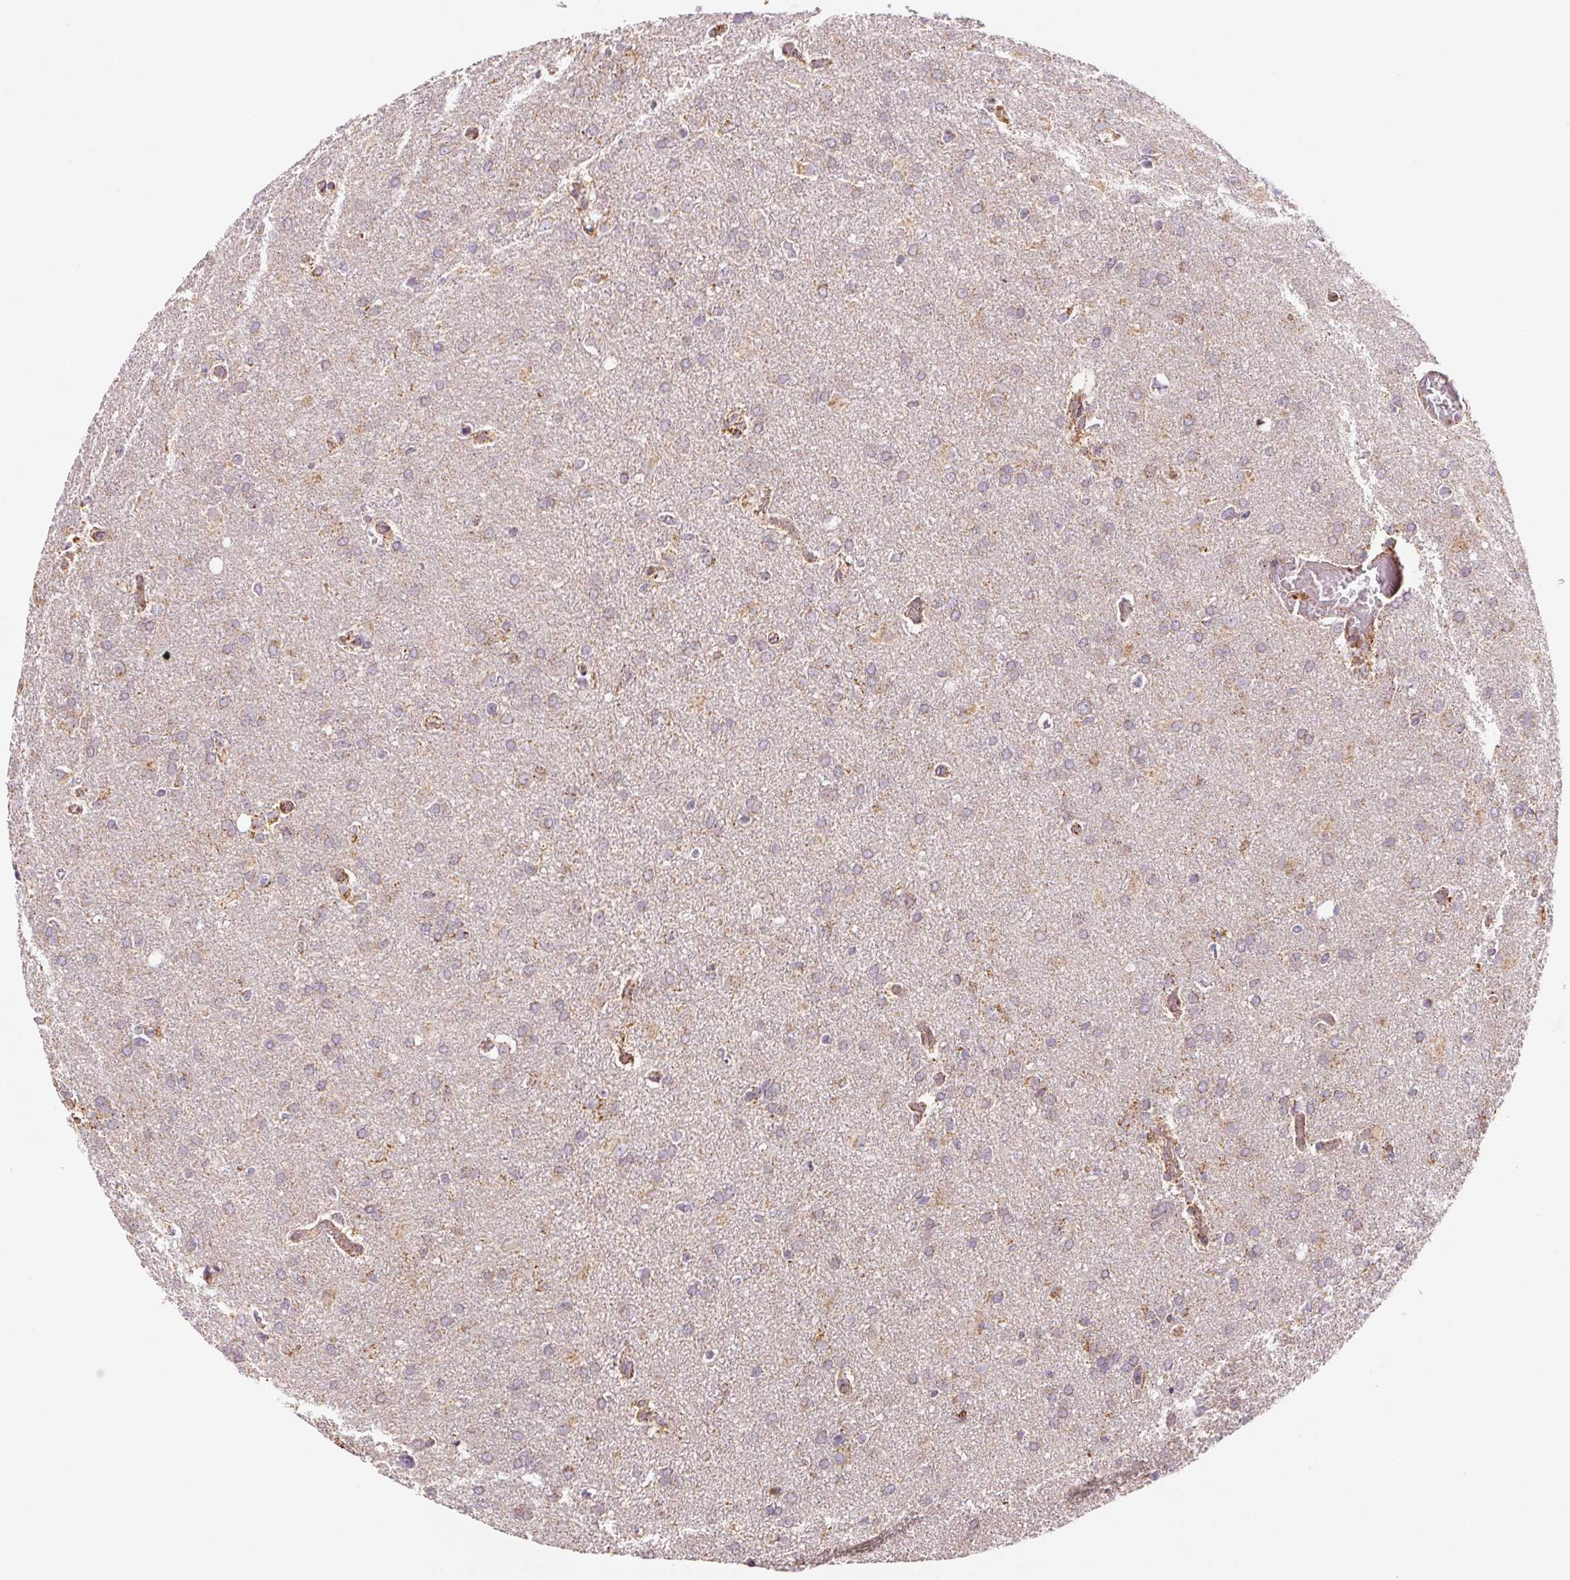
{"staining": {"intensity": "weak", "quantity": "<25%", "location": "cytoplasmic/membranous"}, "tissue": "glioma", "cell_type": "Tumor cells", "image_type": "cancer", "snomed": [{"axis": "morphology", "description": "Glioma, malignant, High grade"}, {"axis": "topography", "description": "Brain"}], "caption": "Histopathology image shows no protein expression in tumor cells of malignant glioma (high-grade) tissue.", "gene": "HINT2", "patient": {"sex": "male", "age": 68}}